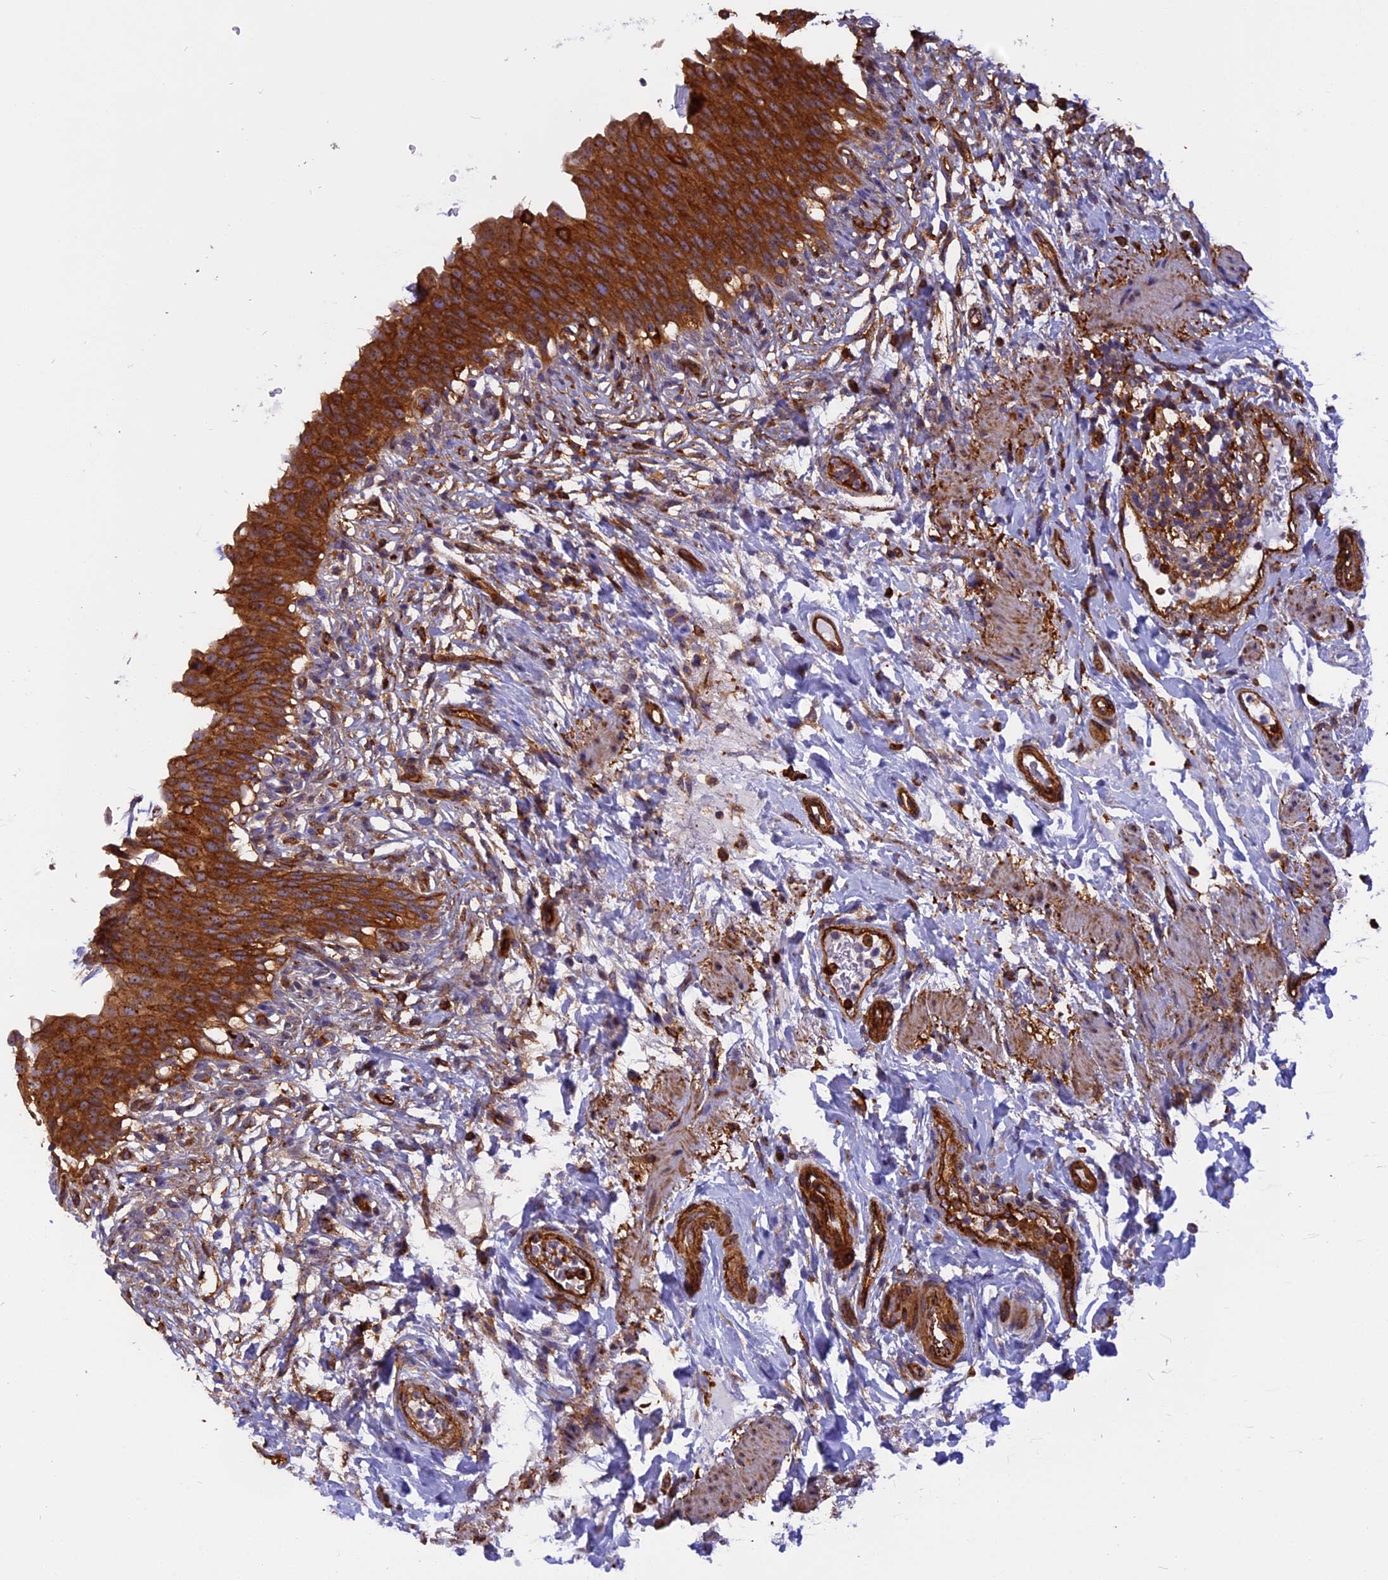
{"staining": {"intensity": "strong", "quantity": ">75%", "location": "cytoplasmic/membranous"}, "tissue": "urinary bladder", "cell_type": "Urothelial cells", "image_type": "normal", "snomed": [{"axis": "morphology", "description": "Normal tissue, NOS"}, {"axis": "topography", "description": "Urinary bladder"}], "caption": "Protein staining of benign urinary bladder reveals strong cytoplasmic/membranous expression in about >75% of urothelial cells.", "gene": "EHBP1L1", "patient": {"sex": "female", "age": 60}}